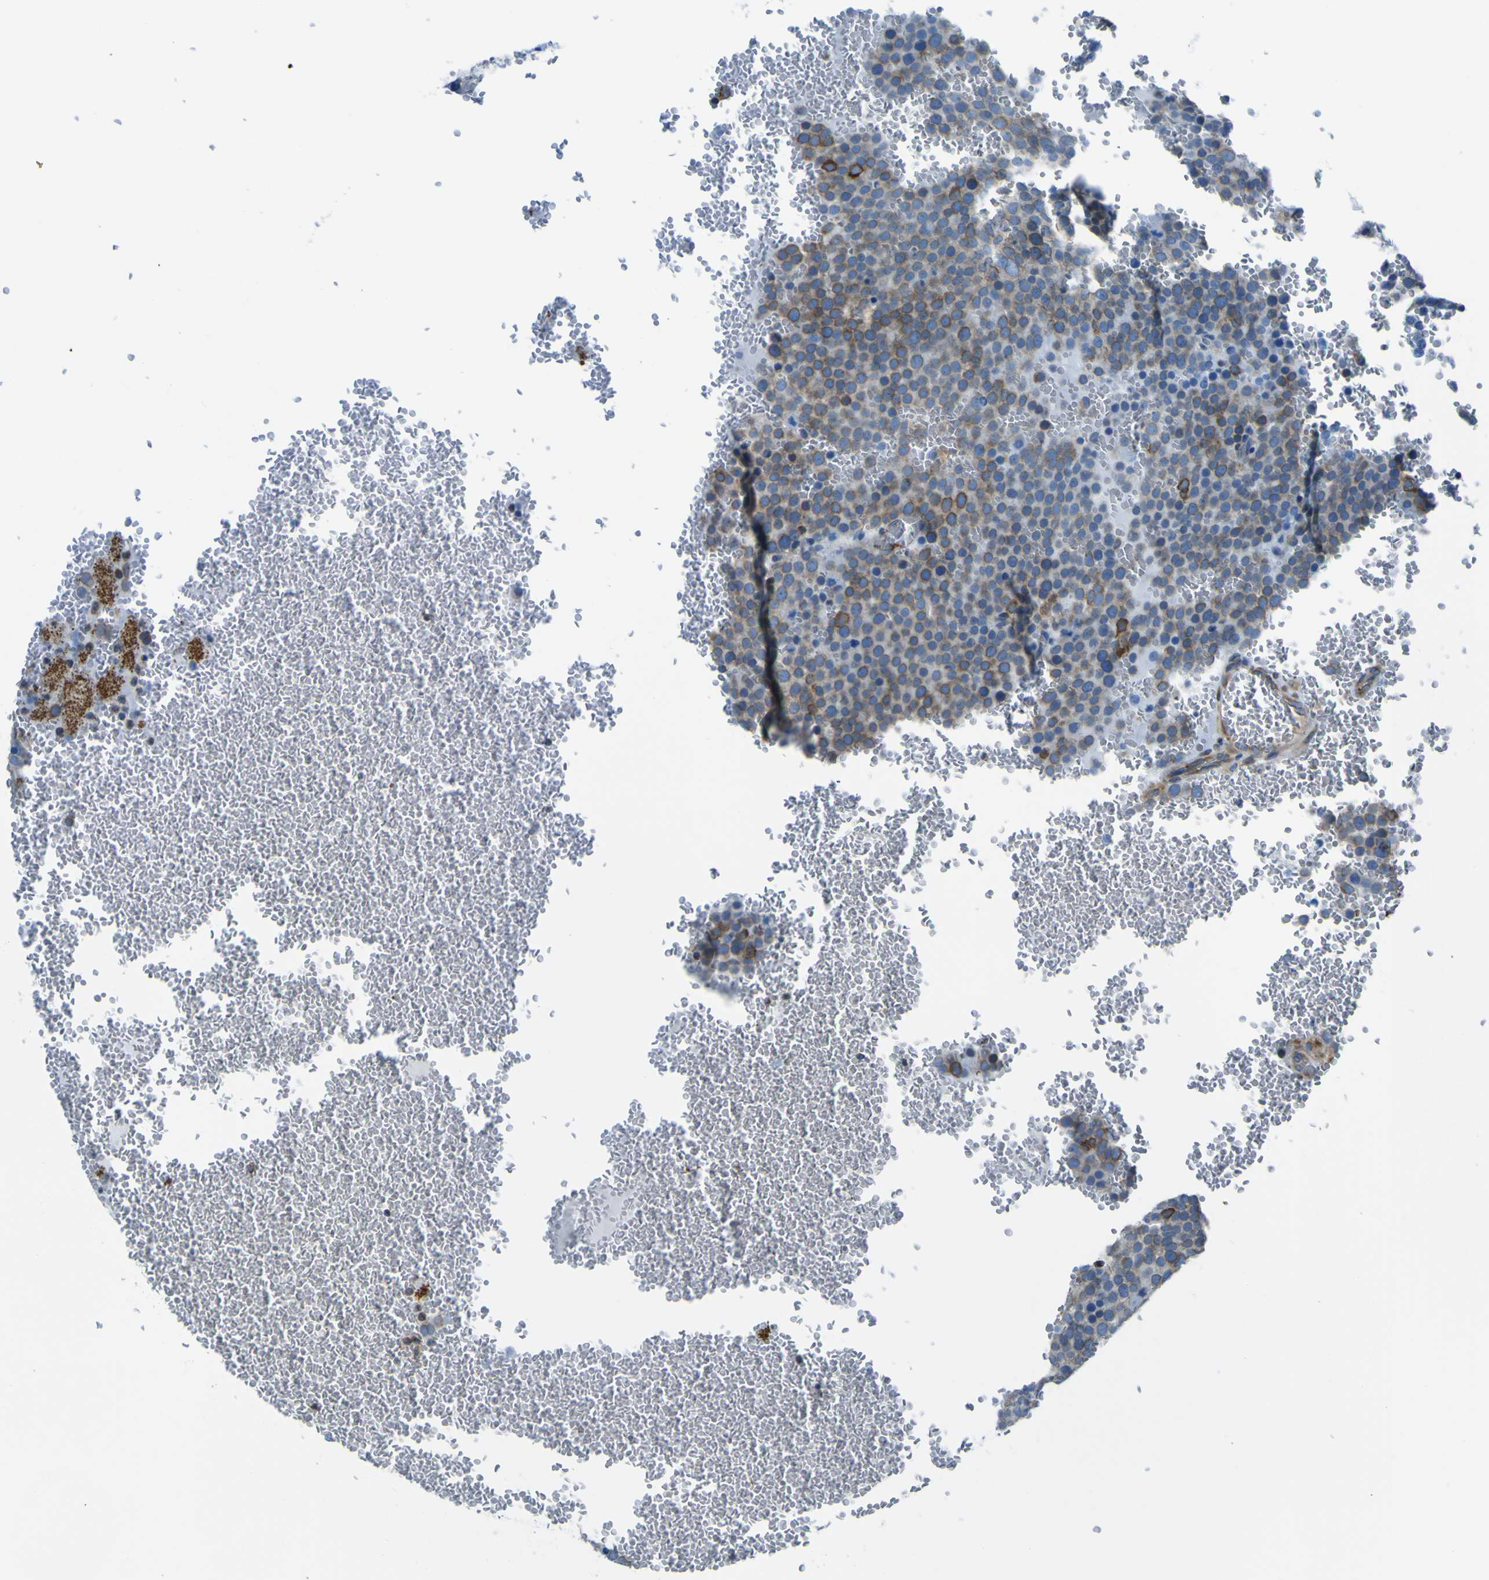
{"staining": {"intensity": "moderate", "quantity": ">75%", "location": "cytoplasmic/membranous"}, "tissue": "testis cancer", "cell_type": "Tumor cells", "image_type": "cancer", "snomed": [{"axis": "morphology", "description": "Seminoma, NOS"}, {"axis": "topography", "description": "Testis"}], "caption": "Immunohistochemistry (IHC) micrograph of human seminoma (testis) stained for a protein (brown), which reveals medium levels of moderate cytoplasmic/membranous positivity in approximately >75% of tumor cells.", "gene": "STIM1", "patient": {"sex": "male", "age": 71}}